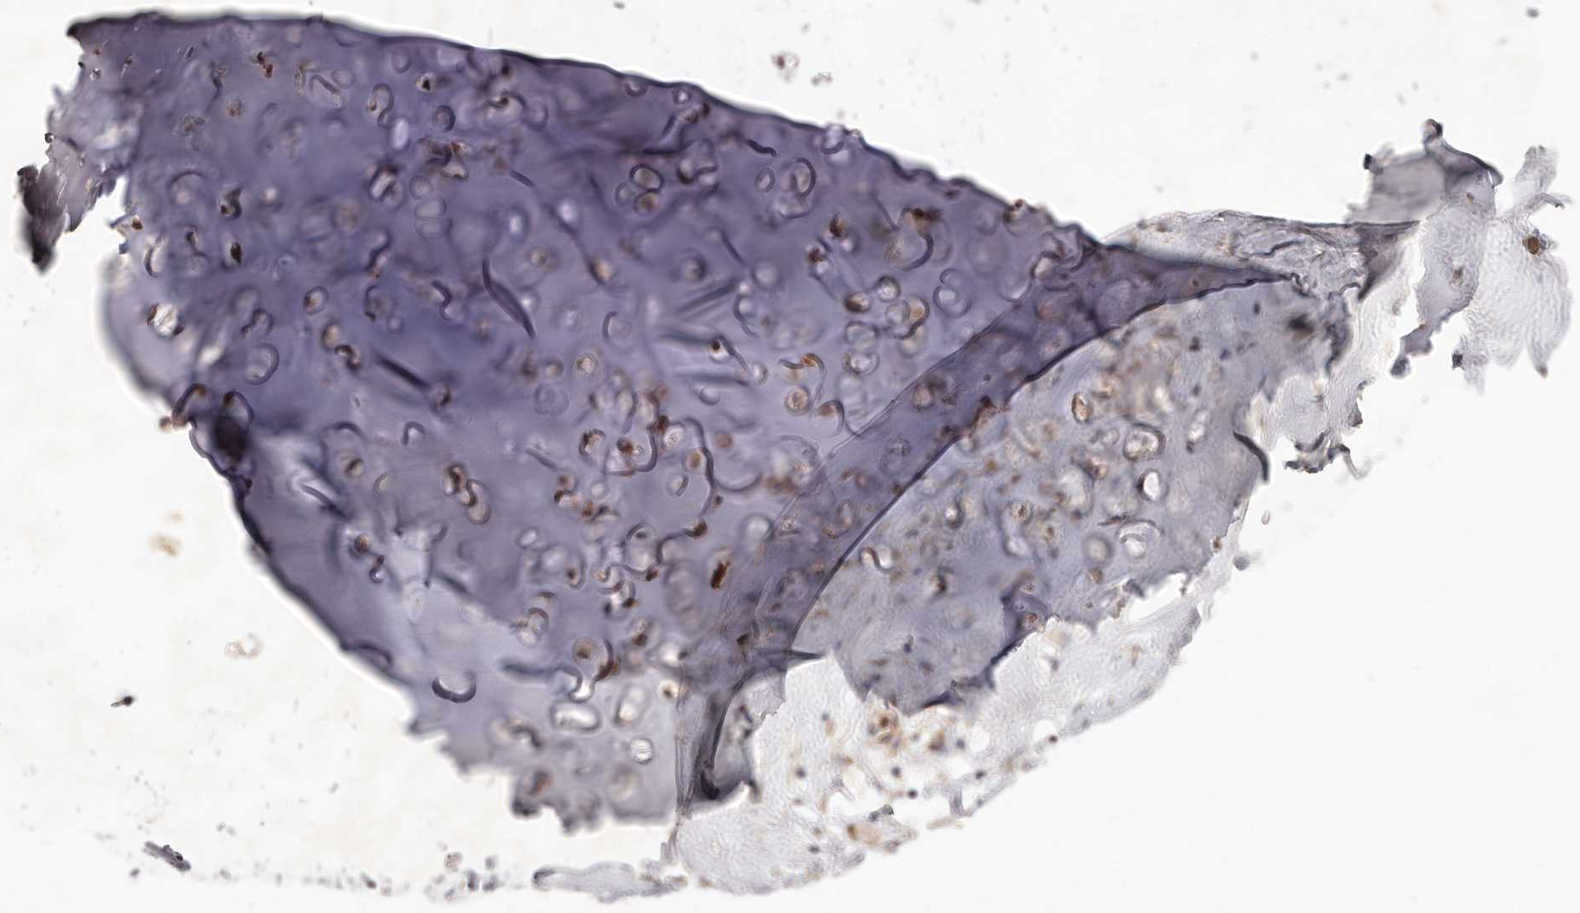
{"staining": {"intensity": "negative", "quantity": "none", "location": "none"}, "tissue": "adipose tissue", "cell_type": "Adipocytes", "image_type": "normal", "snomed": [{"axis": "morphology", "description": "Normal tissue, NOS"}, {"axis": "morphology", "description": "Basal cell carcinoma"}, {"axis": "topography", "description": "Cartilage tissue"}, {"axis": "topography", "description": "Nasopharynx"}, {"axis": "topography", "description": "Oral tissue"}], "caption": "Histopathology image shows no protein staining in adipocytes of benign adipose tissue. Brightfield microscopy of immunohistochemistry stained with DAB (brown) and hematoxylin (blue), captured at high magnification.", "gene": "RNF187", "patient": {"sex": "female", "age": 77}}